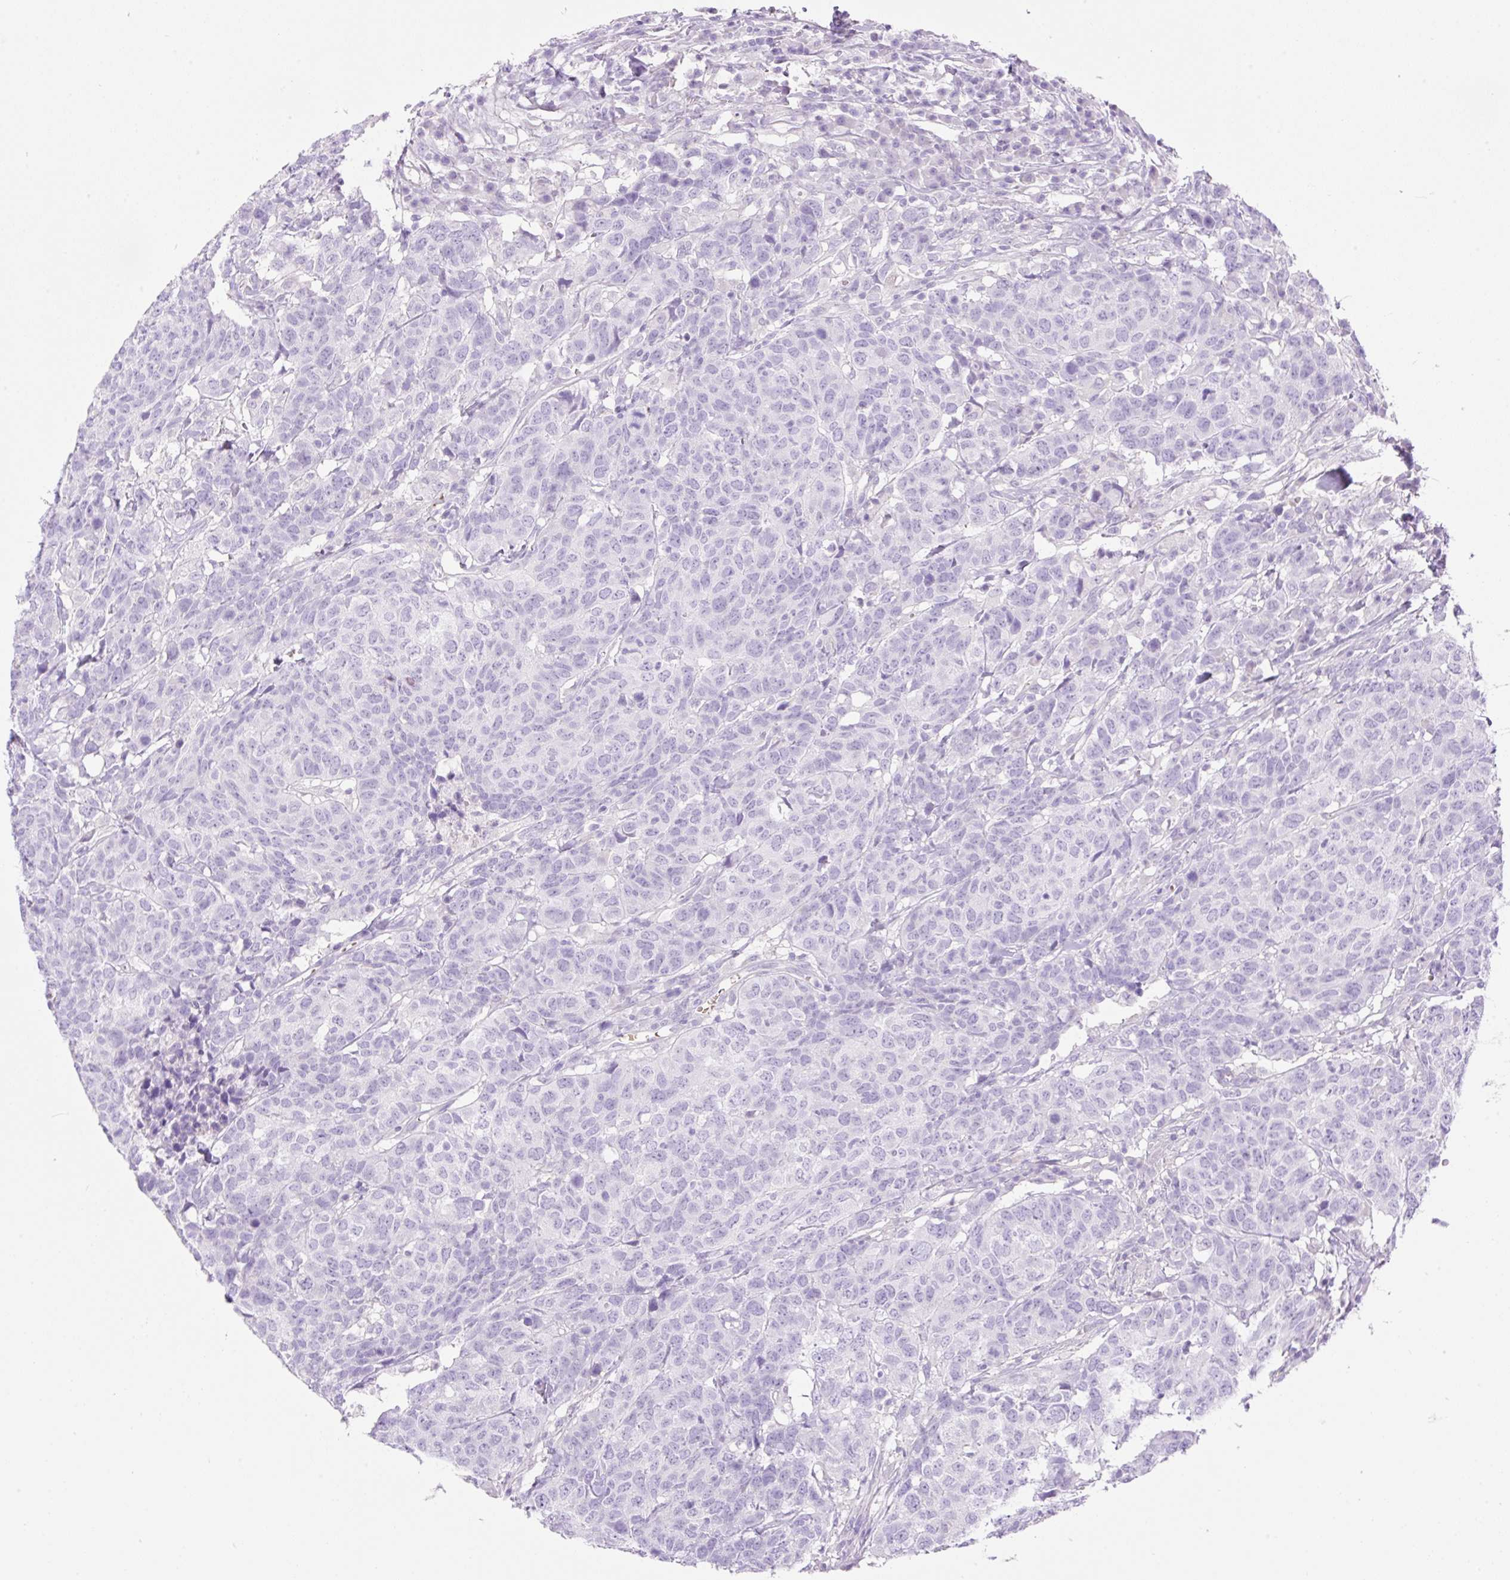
{"staining": {"intensity": "negative", "quantity": "none", "location": "none"}, "tissue": "head and neck cancer", "cell_type": "Tumor cells", "image_type": "cancer", "snomed": [{"axis": "morphology", "description": "Normal tissue, NOS"}, {"axis": "morphology", "description": "Squamous cell carcinoma, NOS"}, {"axis": "topography", "description": "Skeletal muscle"}, {"axis": "topography", "description": "Vascular tissue"}, {"axis": "topography", "description": "Peripheral nerve tissue"}, {"axis": "topography", "description": "Head-Neck"}], "caption": "There is no significant positivity in tumor cells of head and neck squamous cell carcinoma. (Brightfield microscopy of DAB (3,3'-diaminobenzidine) immunohistochemistry (IHC) at high magnification).", "gene": "CDX1", "patient": {"sex": "male", "age": 66}}